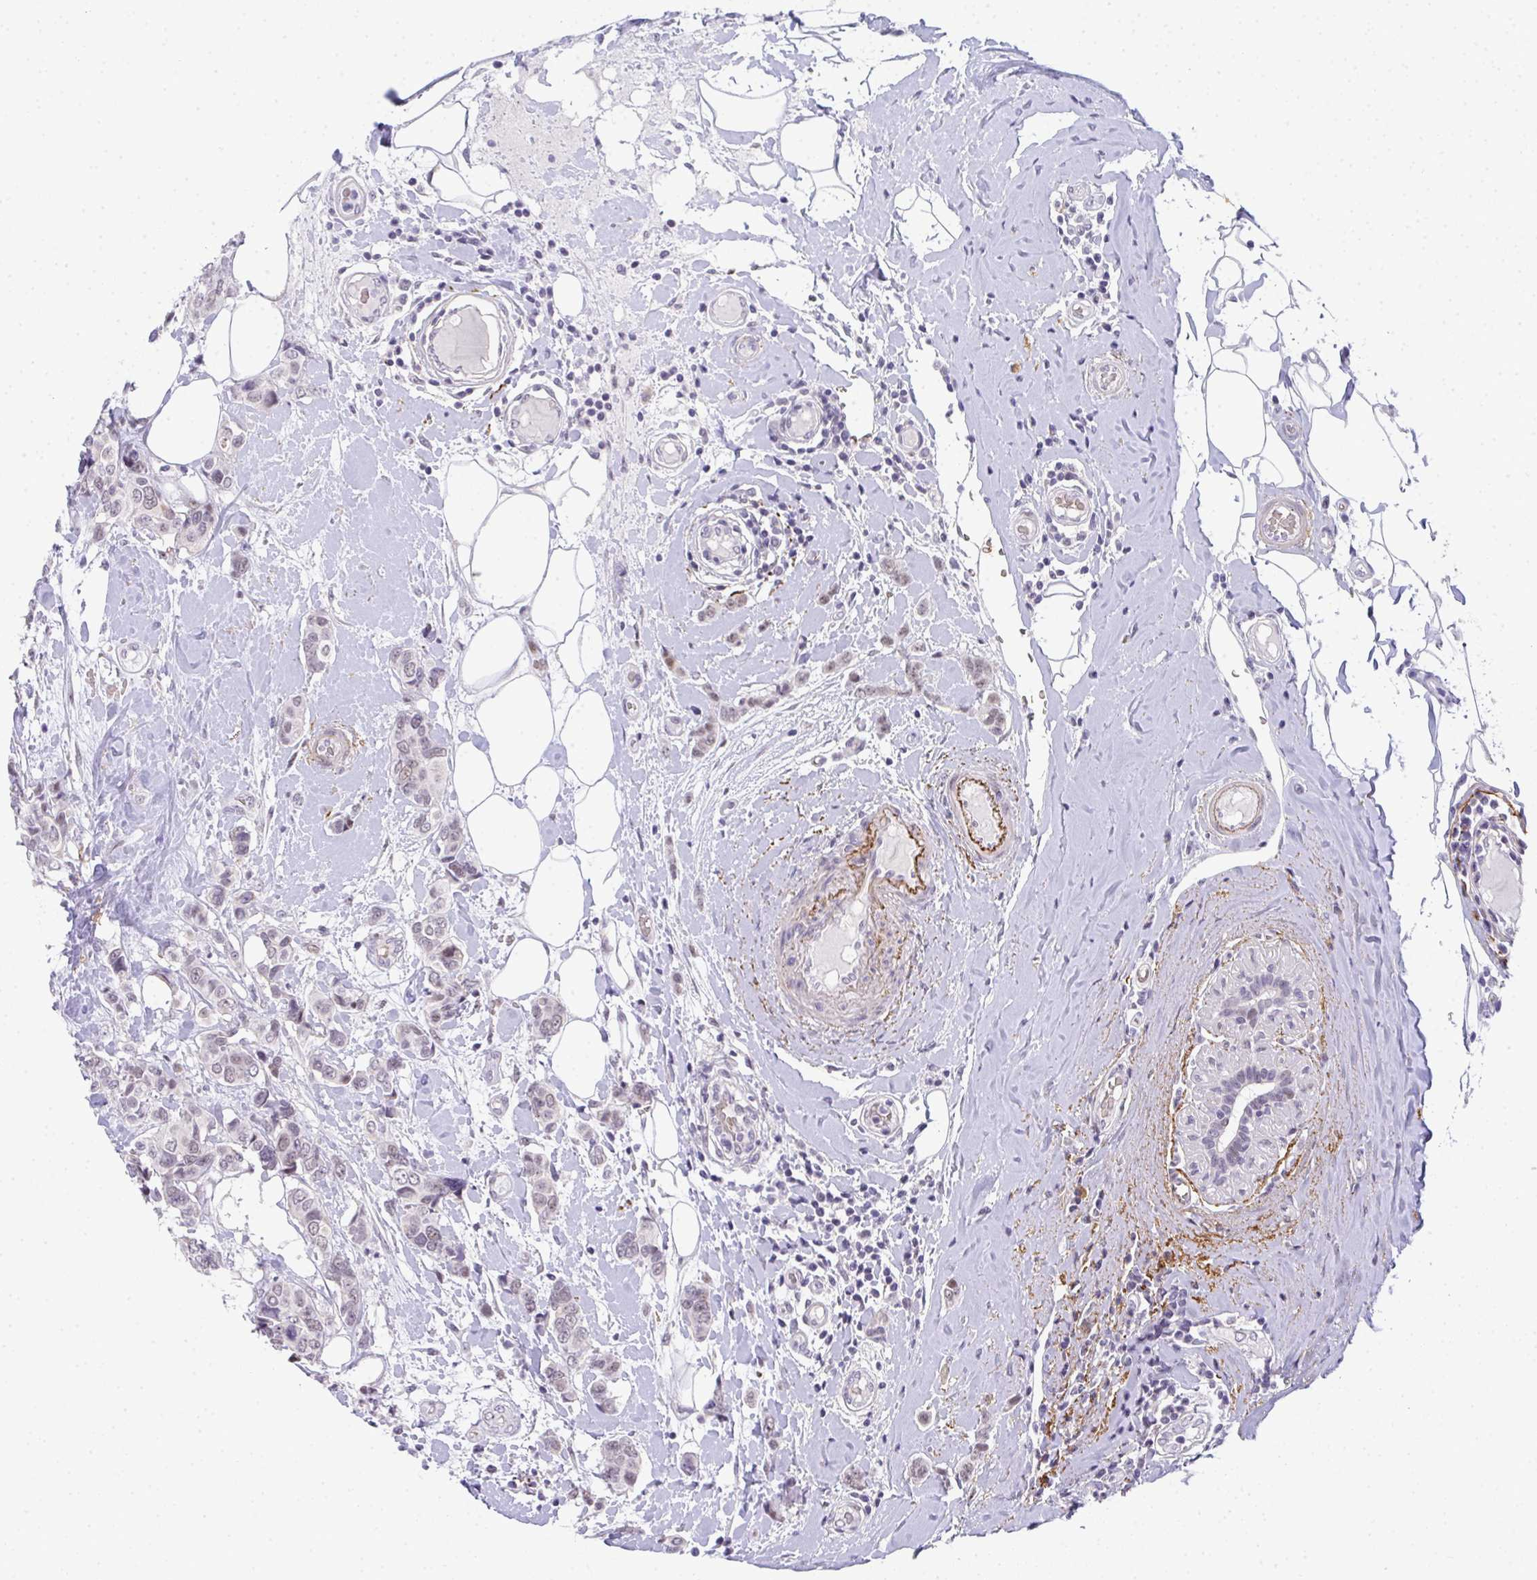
{"staining": {"intensity": "weak", "quantity": "<25%", "location": "nuclear"}, "tissue": "breast cancer", "cell_type": "Tumor cells", "image_type": "cancer", "snomed": [{"axis": "morphology", "description": "Lobular carcinoma"}, {"axis": "topography", "description": "Breast"}], "caption": "Lobular carcinoma (breast) stained for a protein using immunohistochemistry (IHC) demonstrates no expression tumor cells.", "gene": "TNMD", "patient": {"sex": "female", "age": 51}}